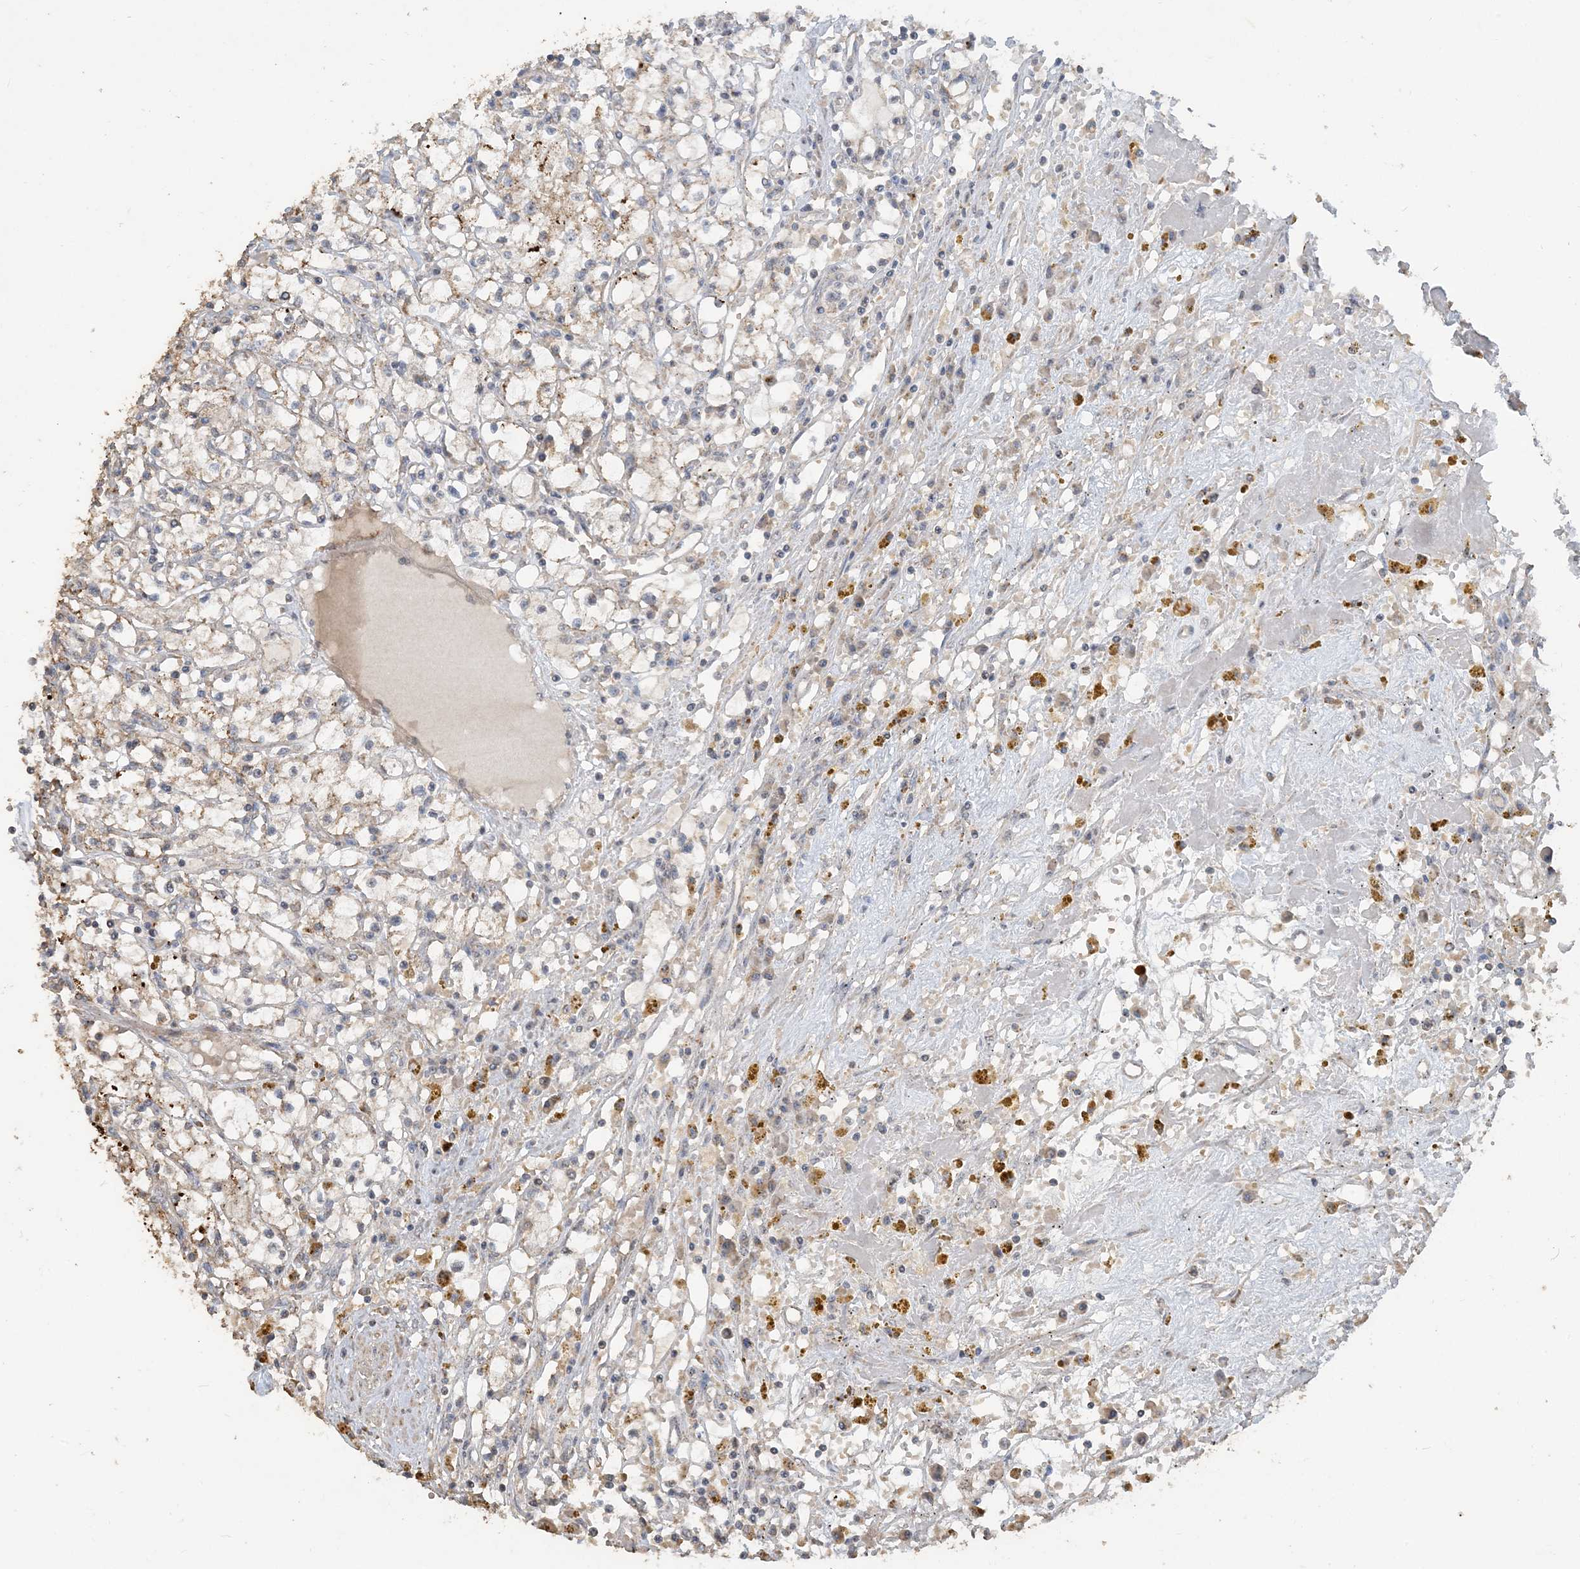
{"staining": {"intensity": "weak", "quantity": "<25%", "location": "cytoplasmic/membranous"}, "tissue": "renal cancer", "cell_type": "Tumor cells", "image_type": "cancer", "snomed": [{"axis": "morphology", "description": "Adenocarcinoma, NOS"}, {"axis": "topography", "description": "Kidney"}], "caption": "Photomicrograph shows no protein expression in tumor cells of renal cancer tissue.", "gene": "SFMBT2", "patient": {"sex": "male", "age": 56}}